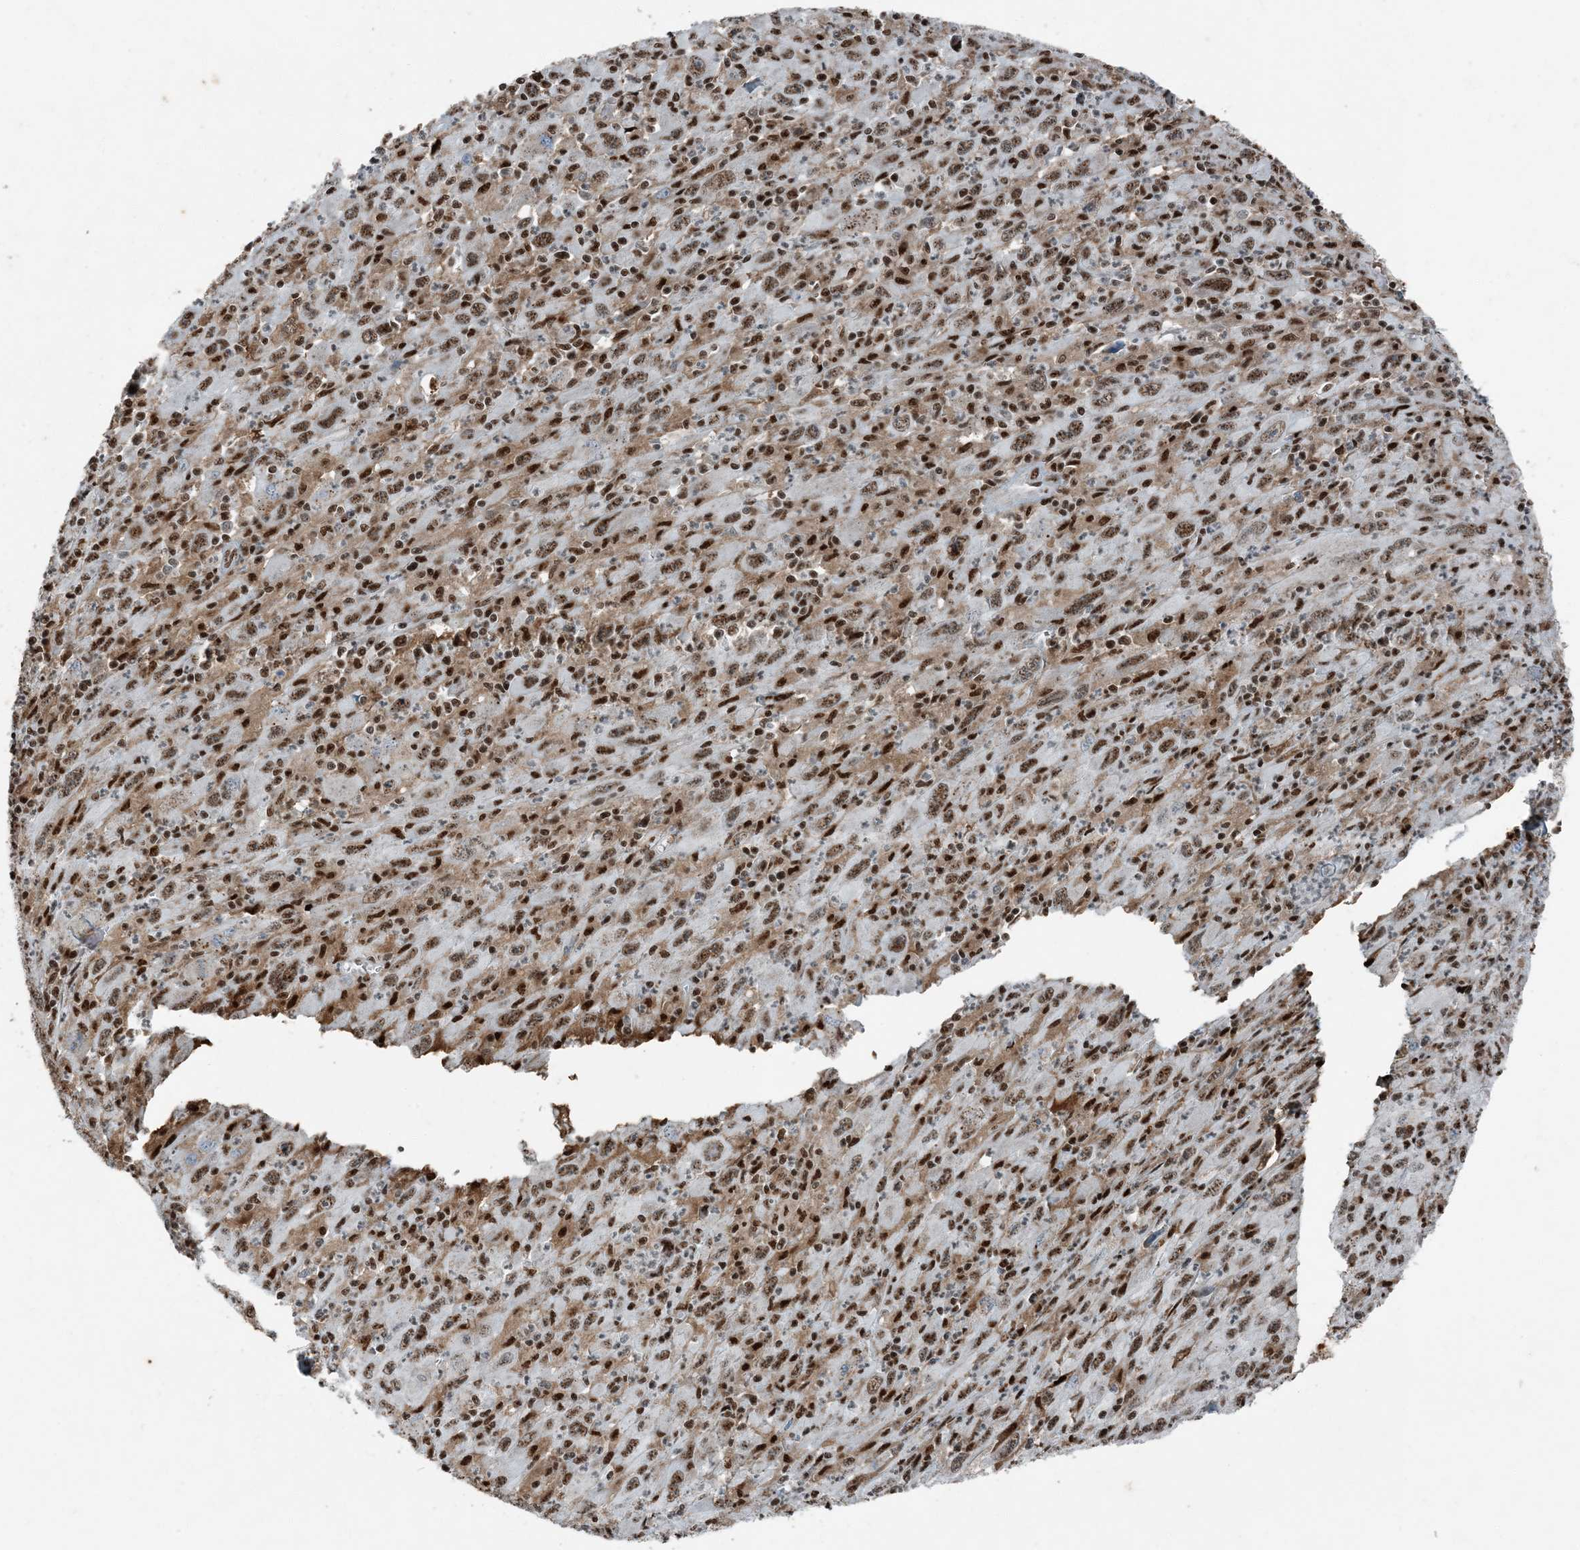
{"staining": {"intensity": "moderate", "quantity": ">75%", "location": "nuclear"}, "tissue": "melanoma", "cell_type": "Tumor cells", "image_type": "cancer", "snomed": [{"axis": "morphology", "description": "Malignant melanoma, Metastatic site"}, {"axis": "topography", "description": "Skin"}], "caption": "A brown stain shows moderate nuclear staining of a protein in melanoma tumor cells. The staining was performed using DAB (3,3'-diaminobenzidine), with brown indicating positive protein expression. Nuclei are stained blue with hematoxylin.", "gene": "TADA2B", "patient": {"sex": "female", "age": 56}}